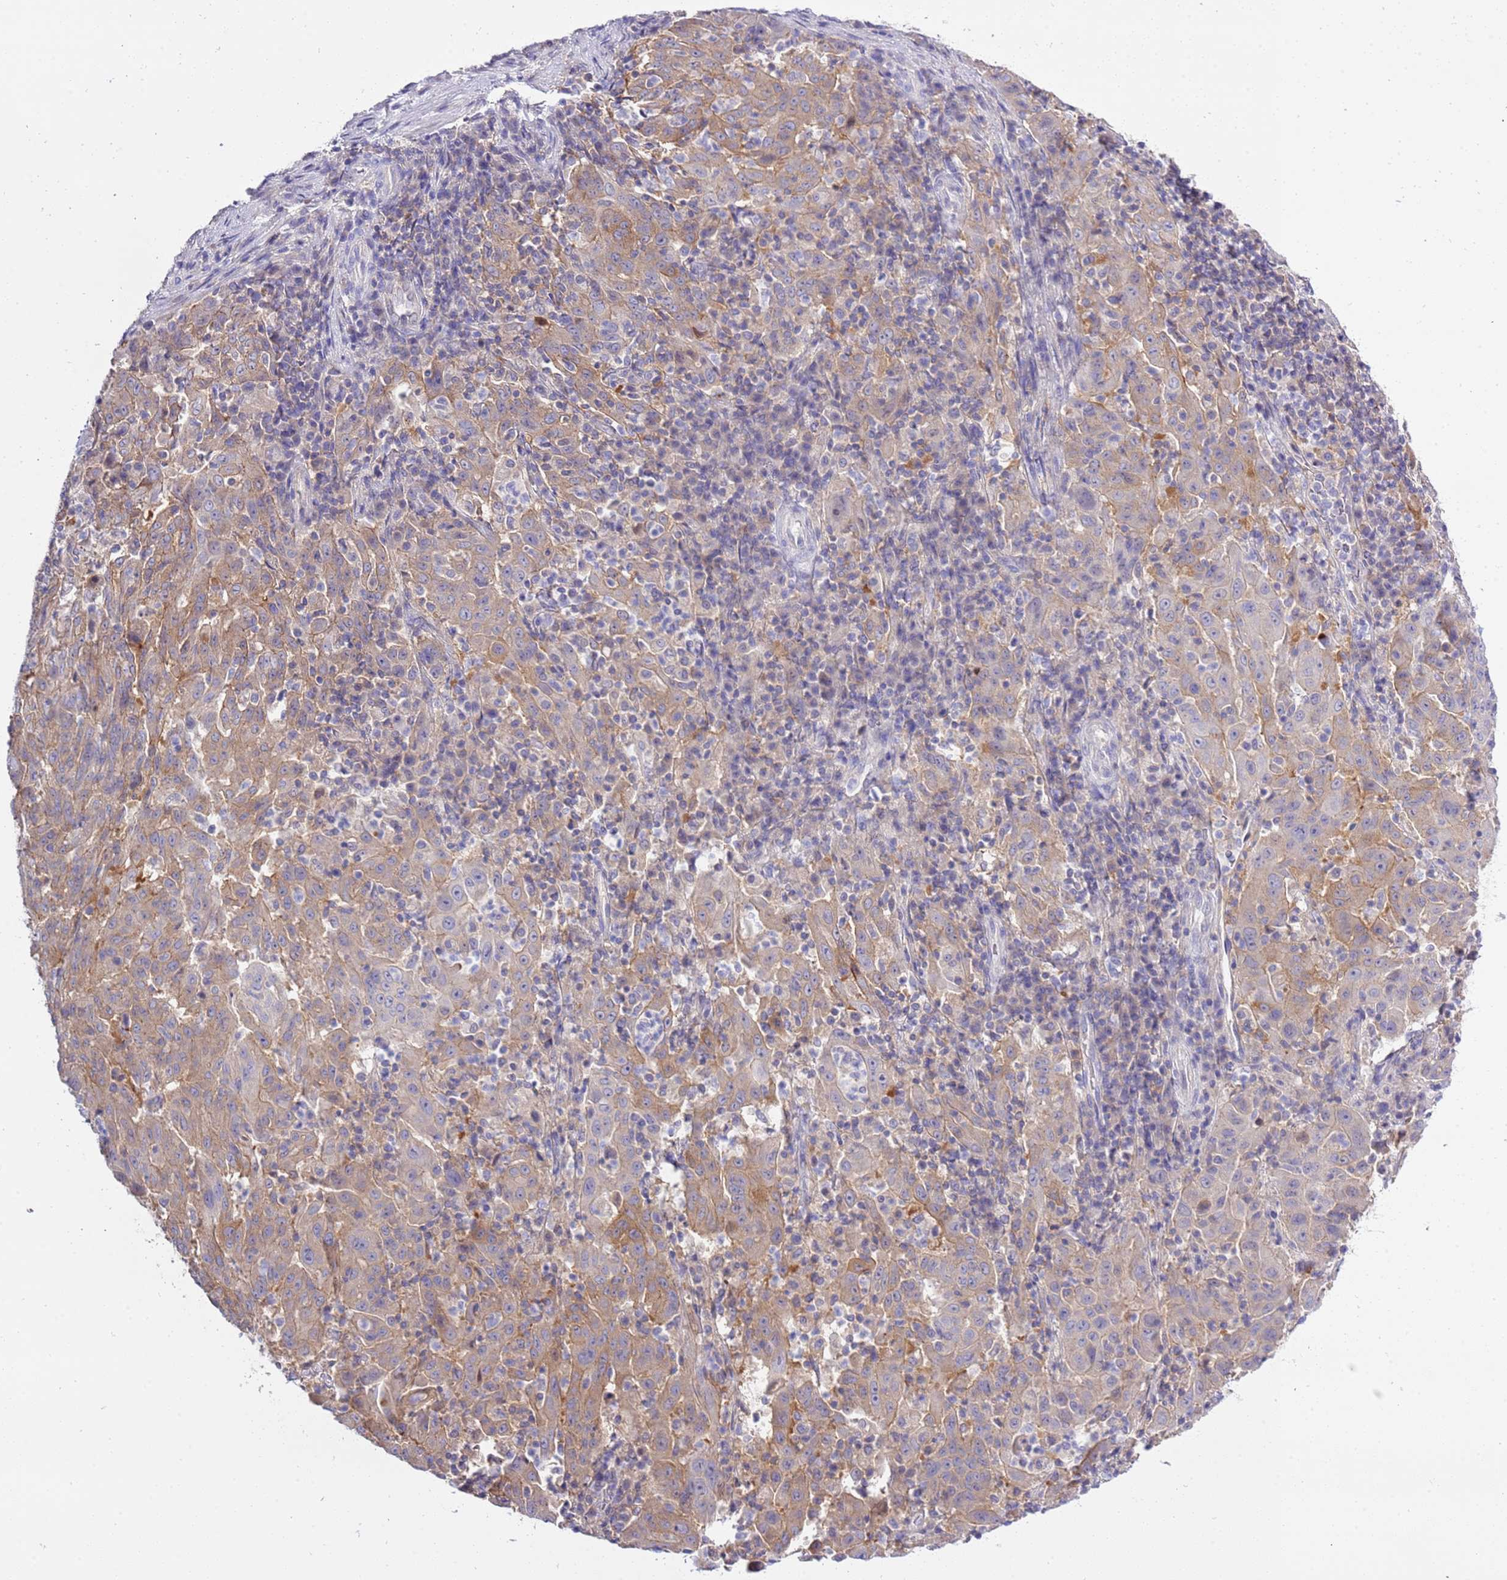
{"staining": {"intensity": "moderate", "quantity": "25%-75%", "location": "cytoplasmic/membranous"}, "tissue": "pancreatic cancer", "cell_type": "Tumor cells", "image_type": "cancer", "snomed": [{"axis": "morphology", "description": "Adenocarcinoma, NOS"}, {"axis": "topography", "description": "Pancreas"}], "caption": "Immunohistochemical staining of pancreatic cancer shows moderate cytoplasmic/membranous protein positivity in about 25%-75% of tumor cells. (DAB (3,3'-diaminobenzidine) IHC, brown staining for protein, blue staining for nuclei).", "gene": "STIP1", "patient": {"sex": "male", "age": 63}}